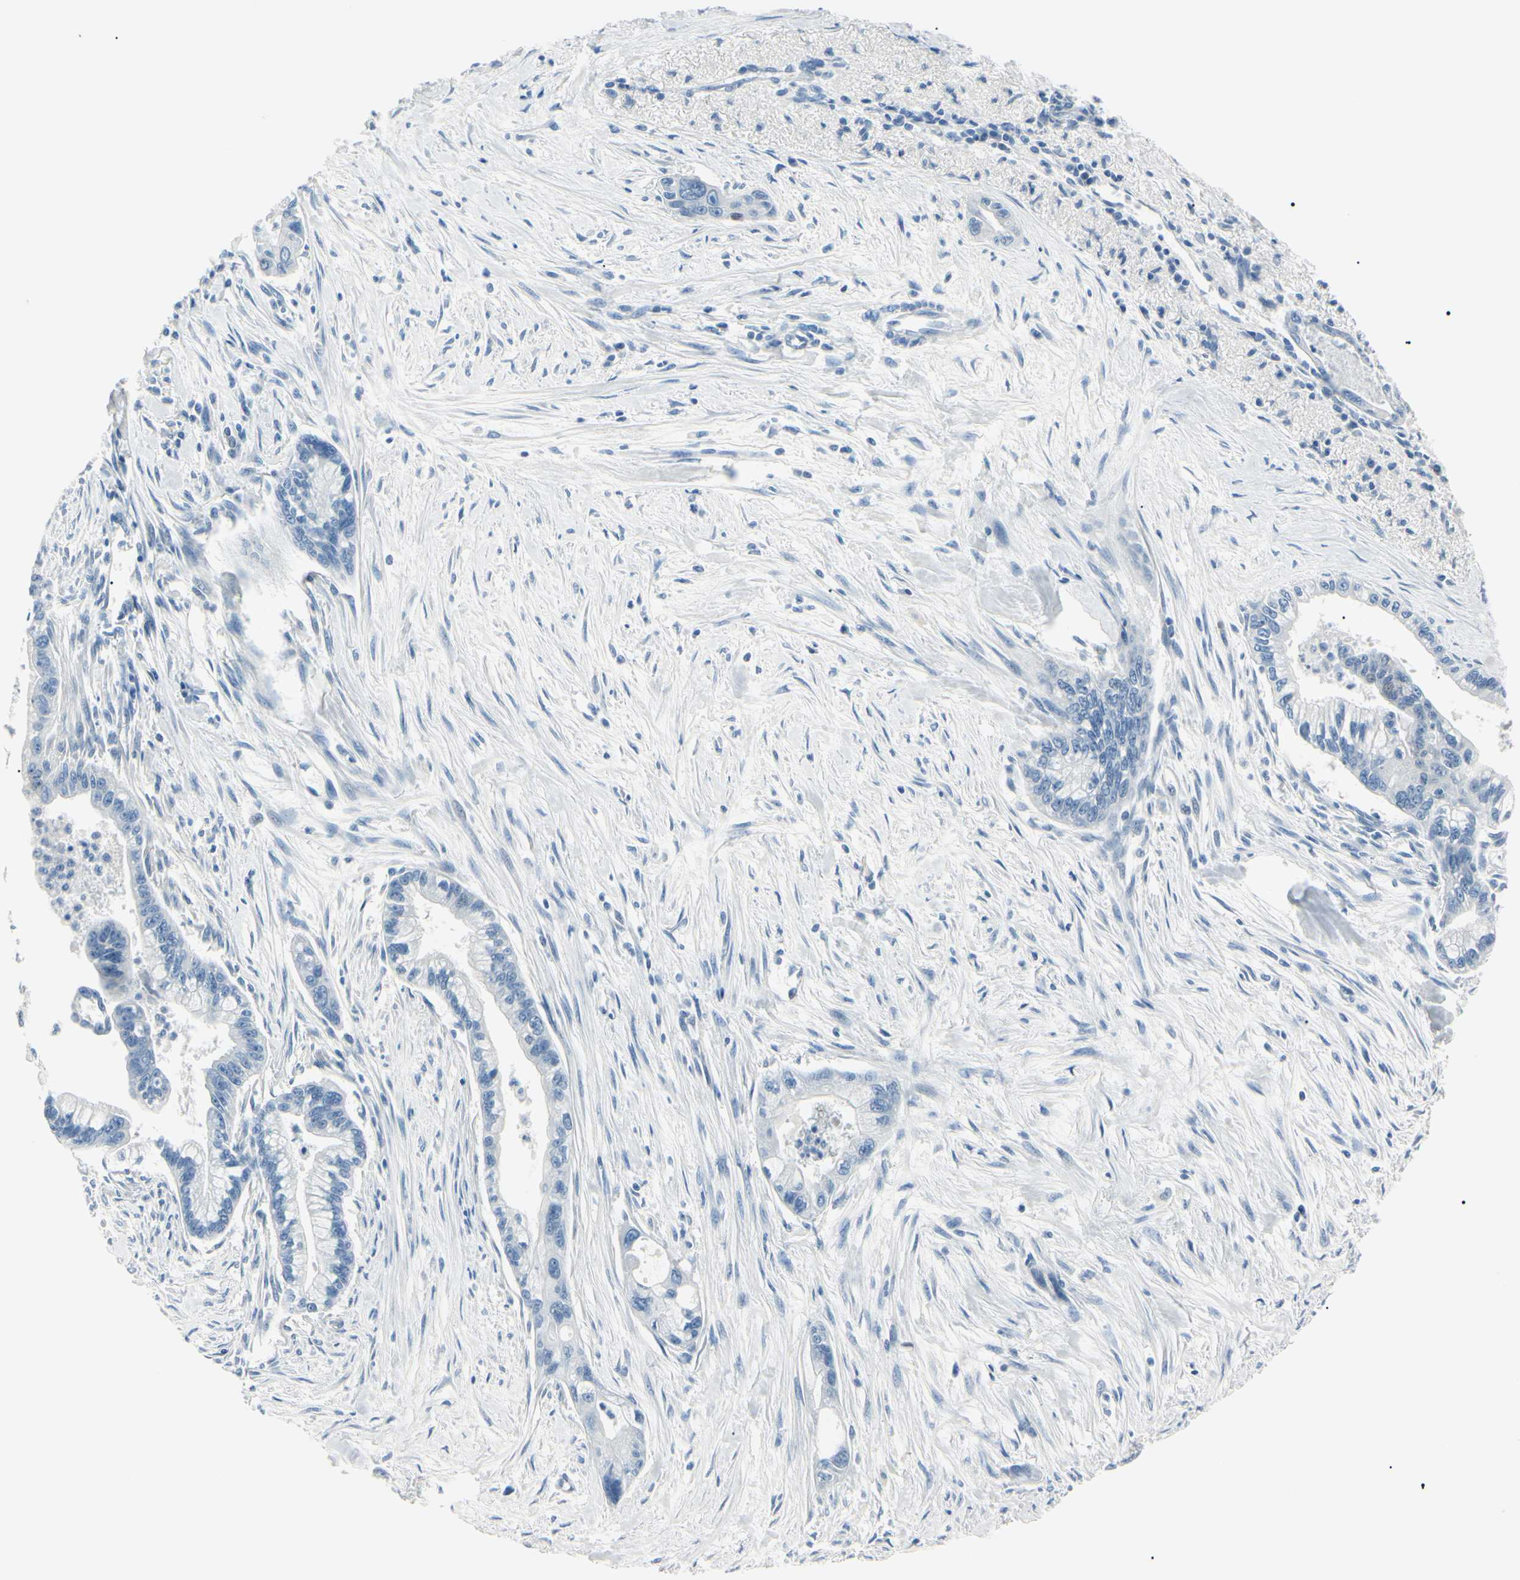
{"staining": {"intensity": "negative", "quantity": "none", "location": "none"}, "tissue": "pancreatic cancer", "cell_type": "Tumor cells", "image_type": "cancer", "snomed": [{"axis": "morphology", "description": "Adenocarcinoma, NOS"}, {"axis": "topography", "description": "Pancreas"}], "caption": "Immunohistochemical staining of human pancreatic cancer (adenocarcinoma) exhibits no significant expression in tumor cells. Brightfield microscopy of immunohistochemistry (IHC) stained with DAB (brown) and hematoxylin (blue), captured at high magnification.", "gene": "CA2", "patient": {"sex": "male", "age": 70}}